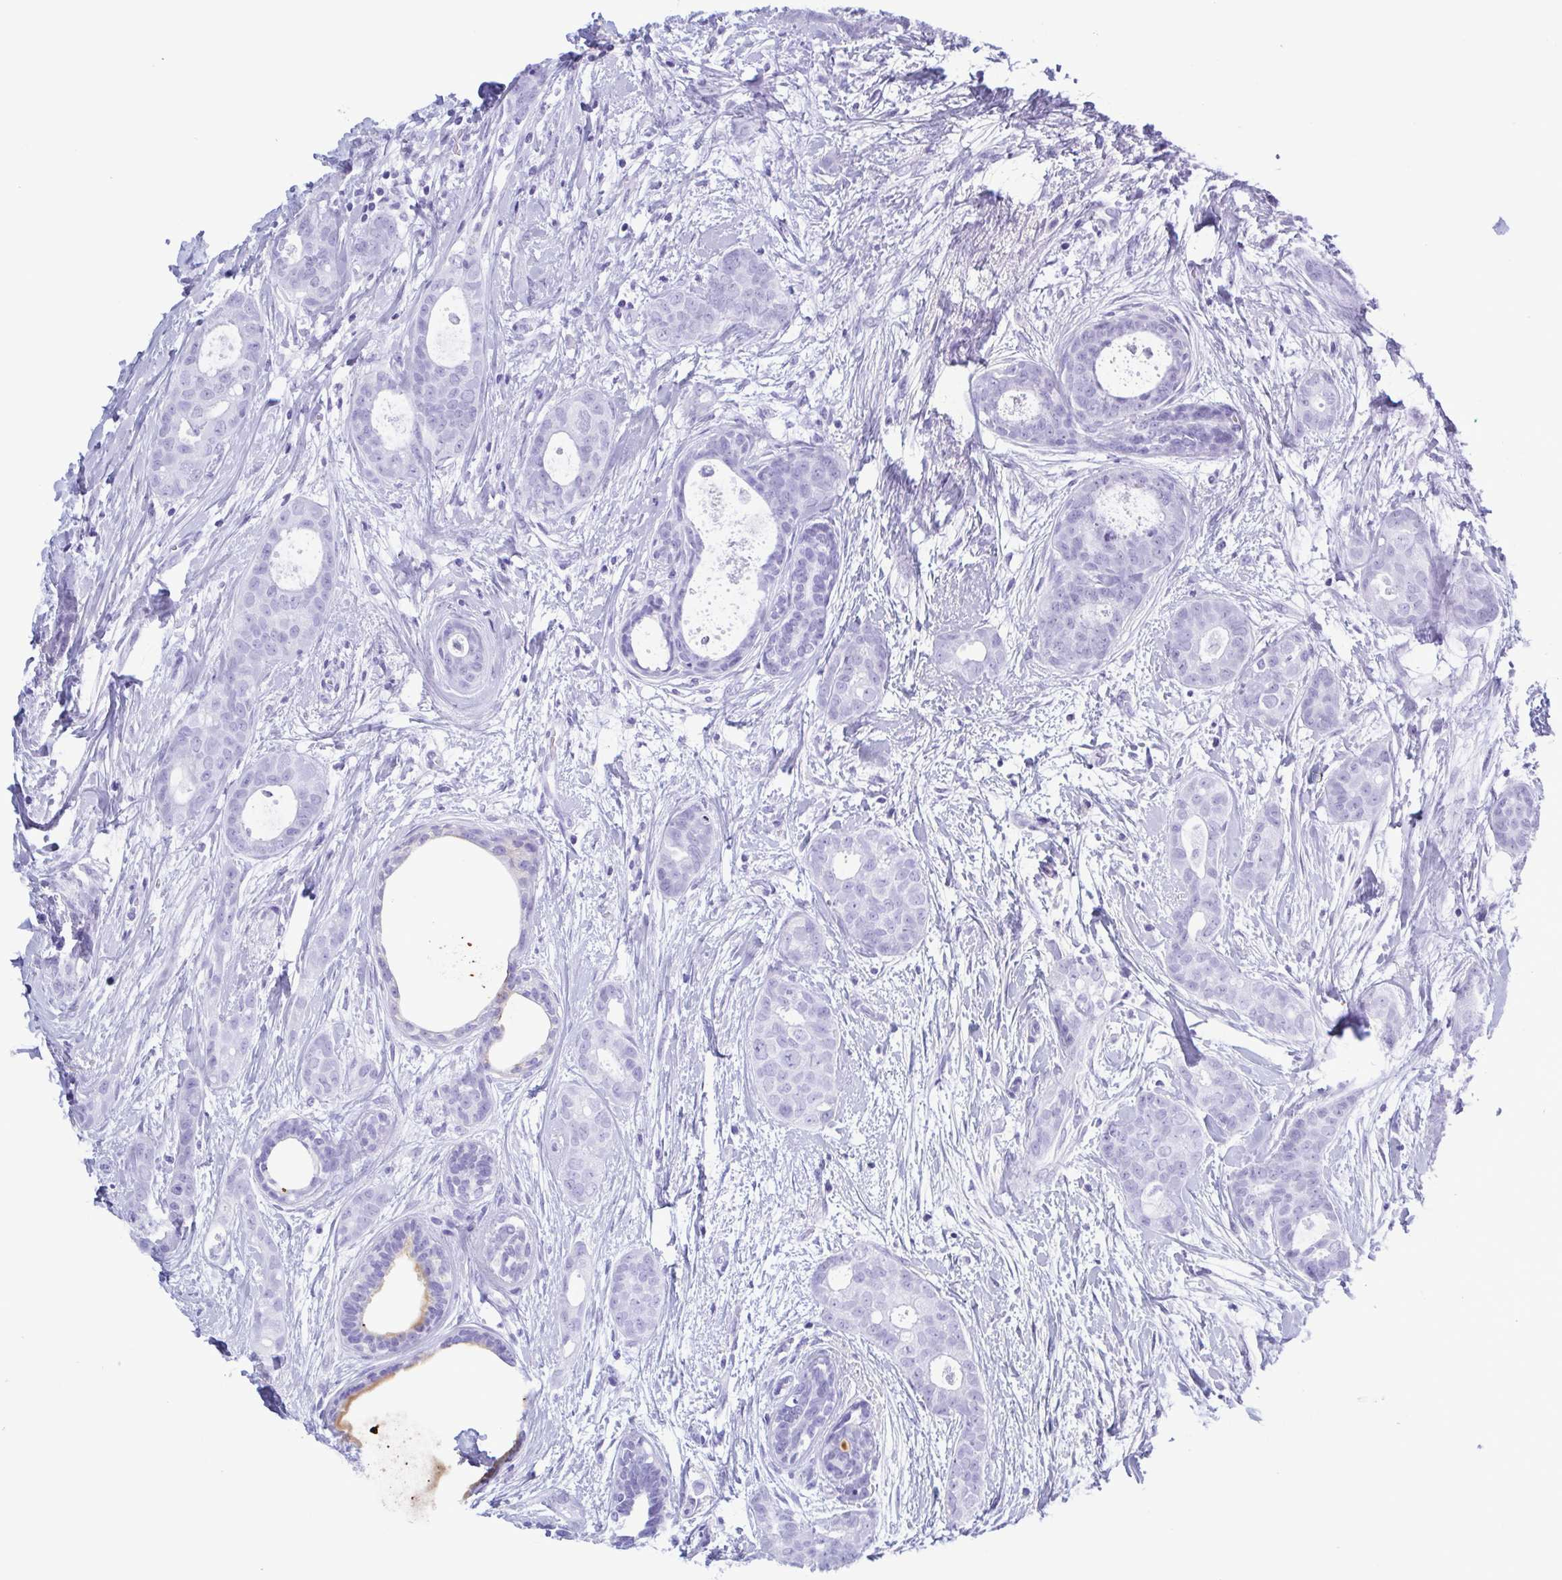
{"staining": {"intensity": "negative", "quantity": "none", "location": "none"}, "tissue": "breast cancer", "cell_type": "Tumor cells", "image_type": "cancer", "snomed": [{"axis": "morphology", "description": "Duct carcinoma"}, {"axis": "topography", "description": "Breast"}], "caption": "Immunohistochemical staining of human breast cancer (intraductal carcinoma) shows no significant positivity in tumor cells. Brightfield microscopy of immunohistochemistry (IHC) stained with DAB (3,3'-diaminobenzidine) (brown) and hematoxylin (blue), captured at high magnification.", "gene": "LTF", "patient": {"sex": "female", "age": 45}}